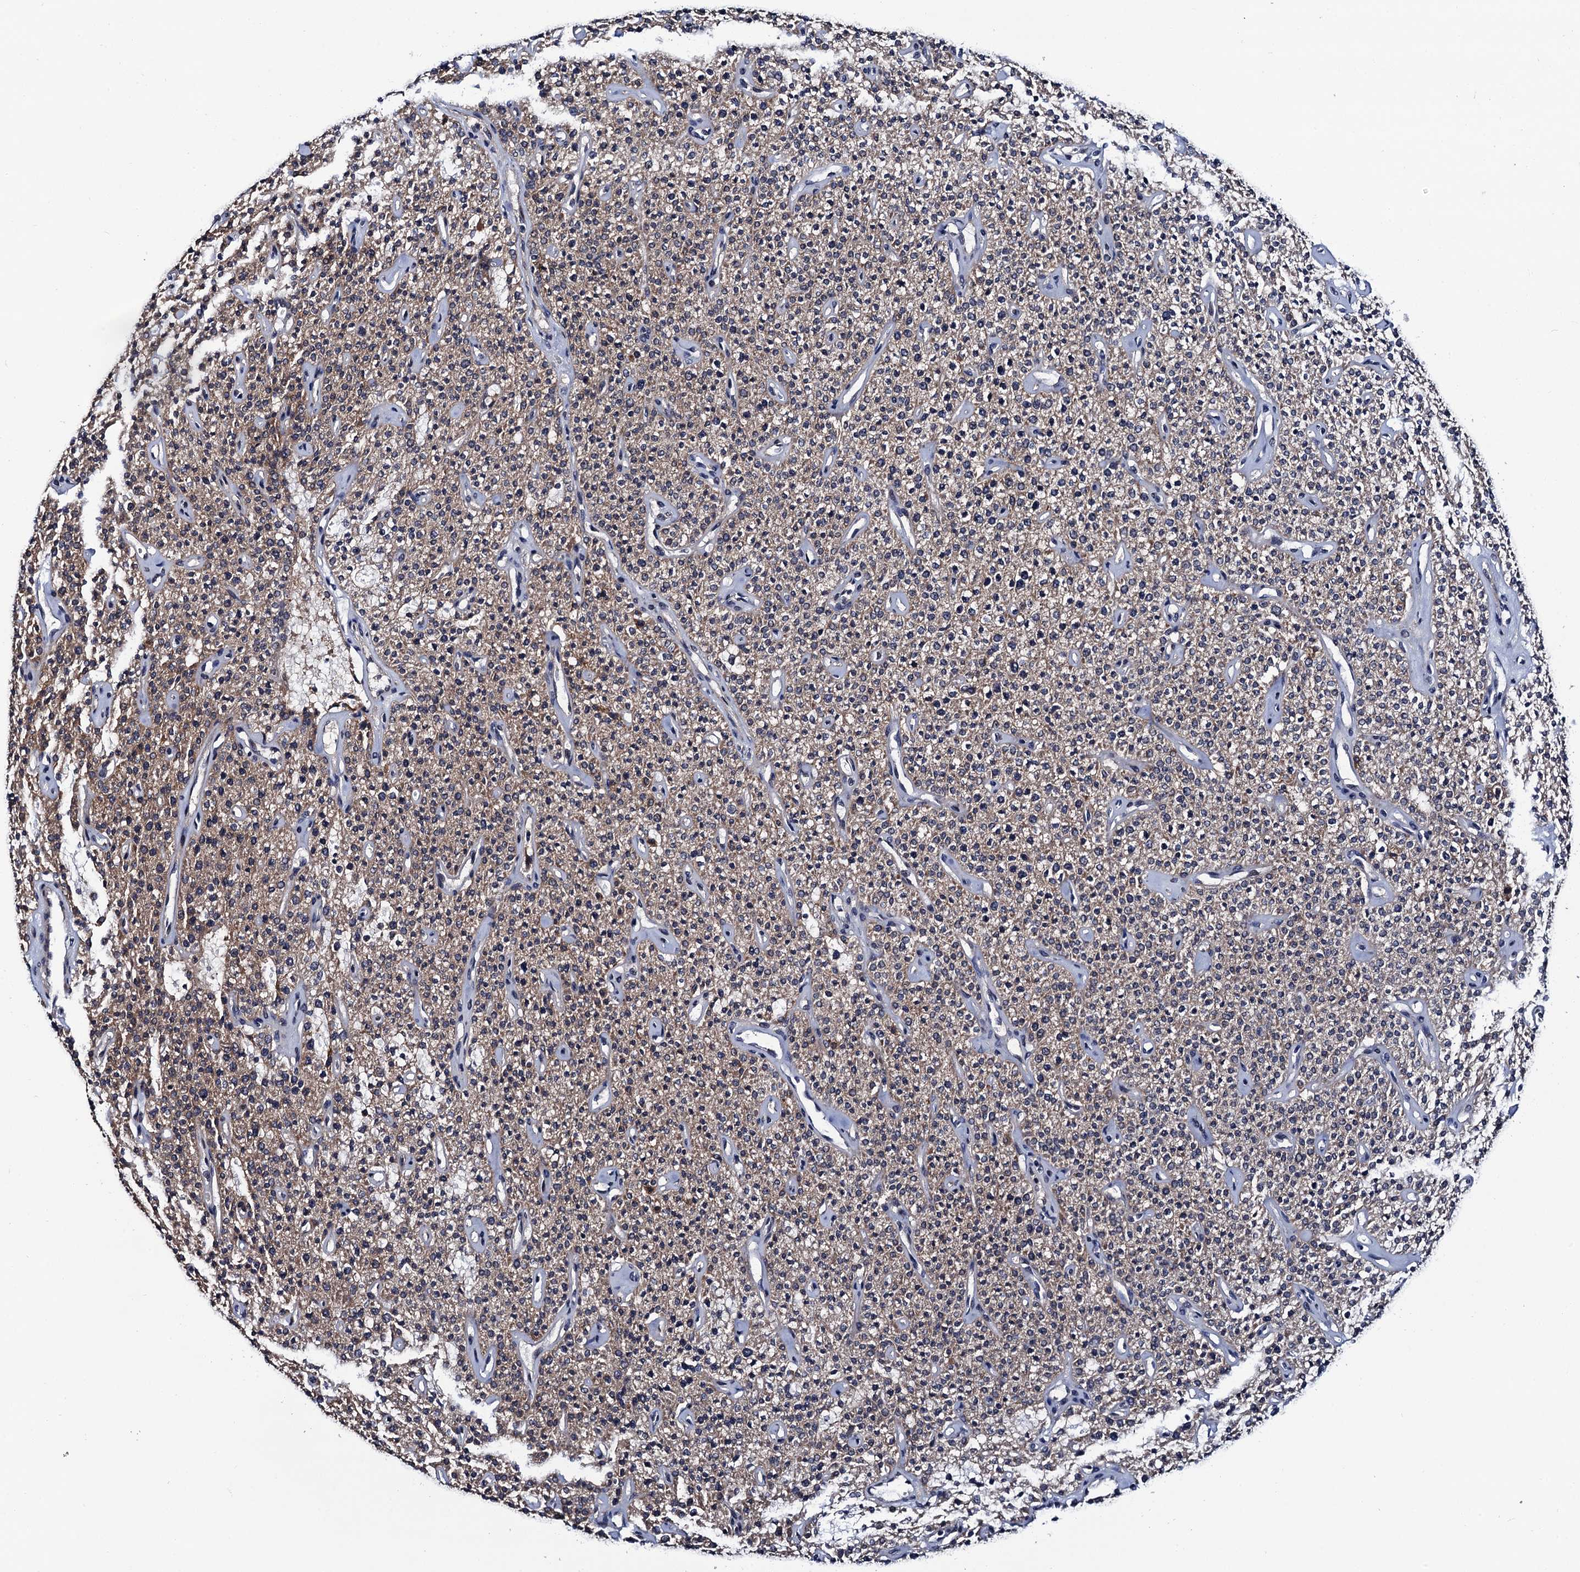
{"staining": {"intensity": "strong", "quantity": "25%-75%", "location": "cytoplasmic/membranous"}, "tissue": "parathyroid gland", "cell_type": "Glandular cells", "image_type": "normal", "snomed": [{"axis": "morphology", "description": "Normal tissue, NOS"}, {"axis": "topography", "description": "Parathyroid gland"}], "caption": "The image shows immunohistochemical staining of normal parathyroid gland. There is strong cytoplasmic/membranous staining is seen in about 25%-75% of glandular cells. The staining was performed using DAB to visualize the protein expression in brown, while the nuclei were stained in blue with hematoxylin (Magnification: 20x).", "gene": "VPS35", "patient": {"sex": "male", "age": 46}}